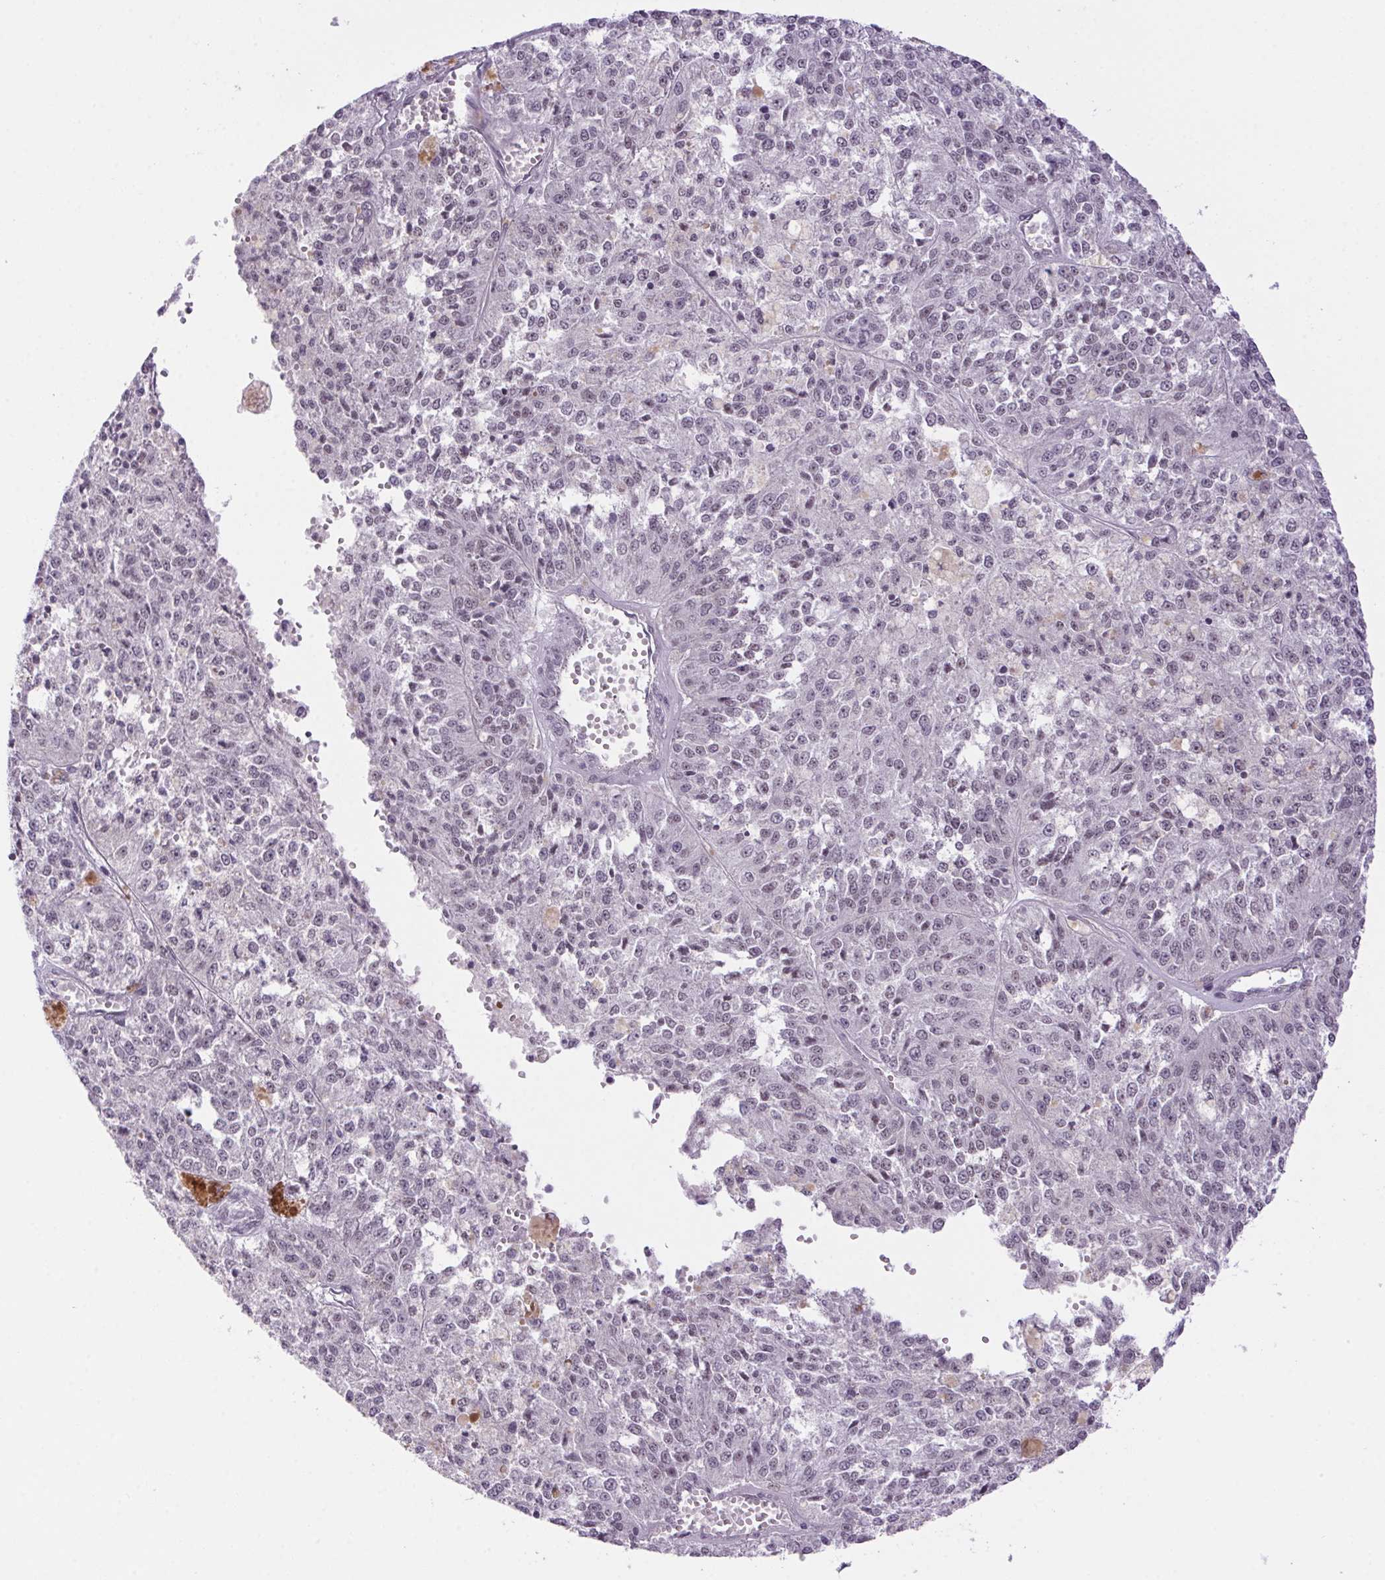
{"staining": {"intensity": "negative", "quantity": "none", "location": "none"}, "tissue": "melanoma", "cell_type": "Tumor cells", "image_type": "cancer", "snomed": [{"axis": "morphology", "description": "Malignant melanoma, Metastatic site"}, {"axis": "topography", "description": "Lymph node"}], "caption": "Malignant melanoma (metastatic site) stained for a protein using IHC displays no staining tumor cells.", "gene": "DDX17", "patient": {"sex": "female", "age": 64}}